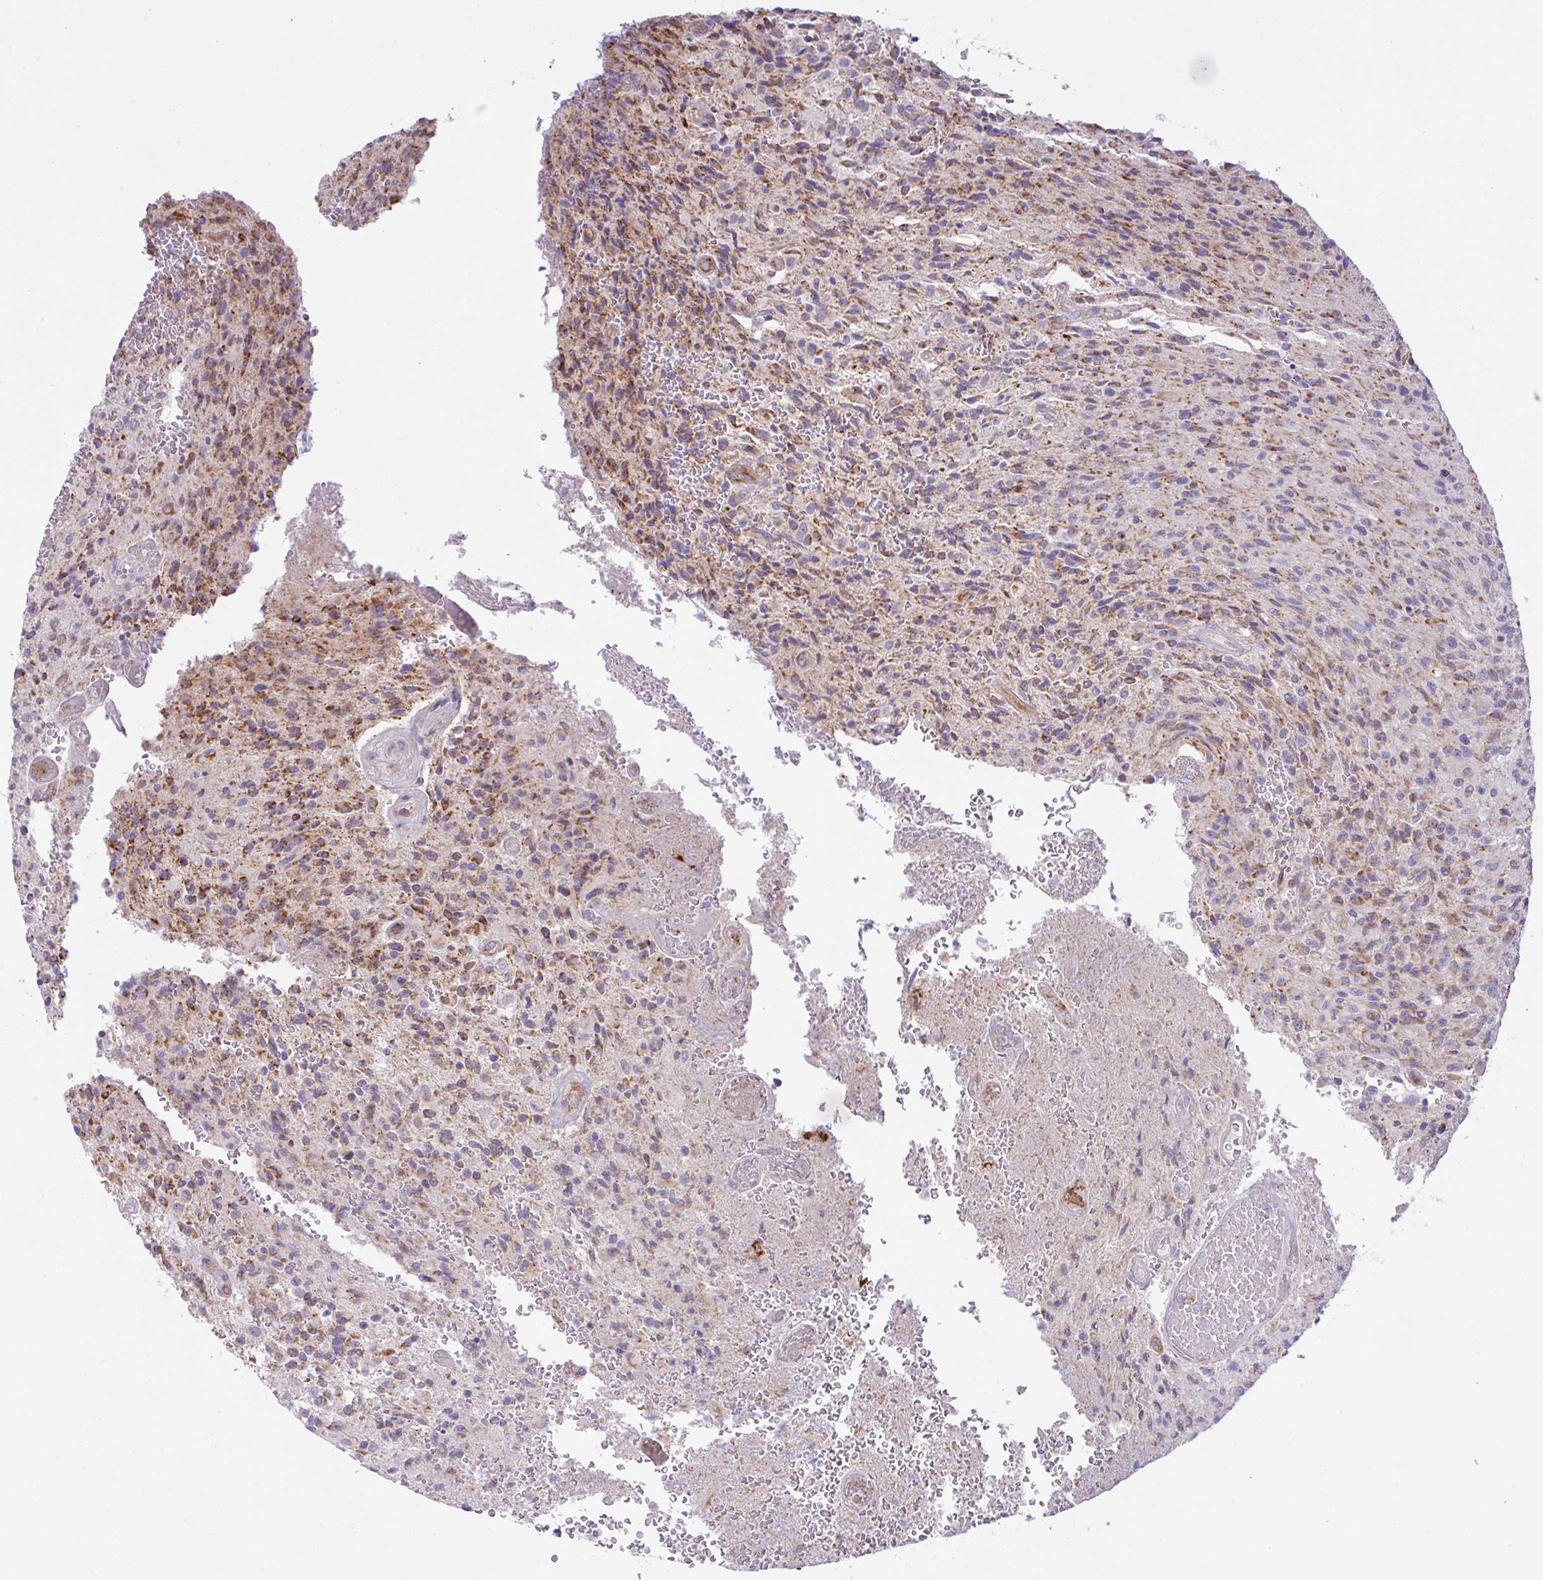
{"staining": {"intensity": "moderate", "quantity": ">75%", "location": "cytoplasmic/membranous"}, "tissue": "glioma", "cell_type": "Tumor cells", "image_type": "cancer", "snomed": [{"axis": "morphology", "description": "Normal tissue, NOS"}, {"axis": "morphology", "description": "Glioma, malignant, High grade"}, {"axis": "topography", "description": "Cerebral cortex"}], "caption": "Brown immunohistochemical staining in human glioma demonstrates moderate cytoplasmic/membranous positivity in about >75% of tumor cells.", "gene": "CHDH", "patient": {"sex": "male", "age": 56}}